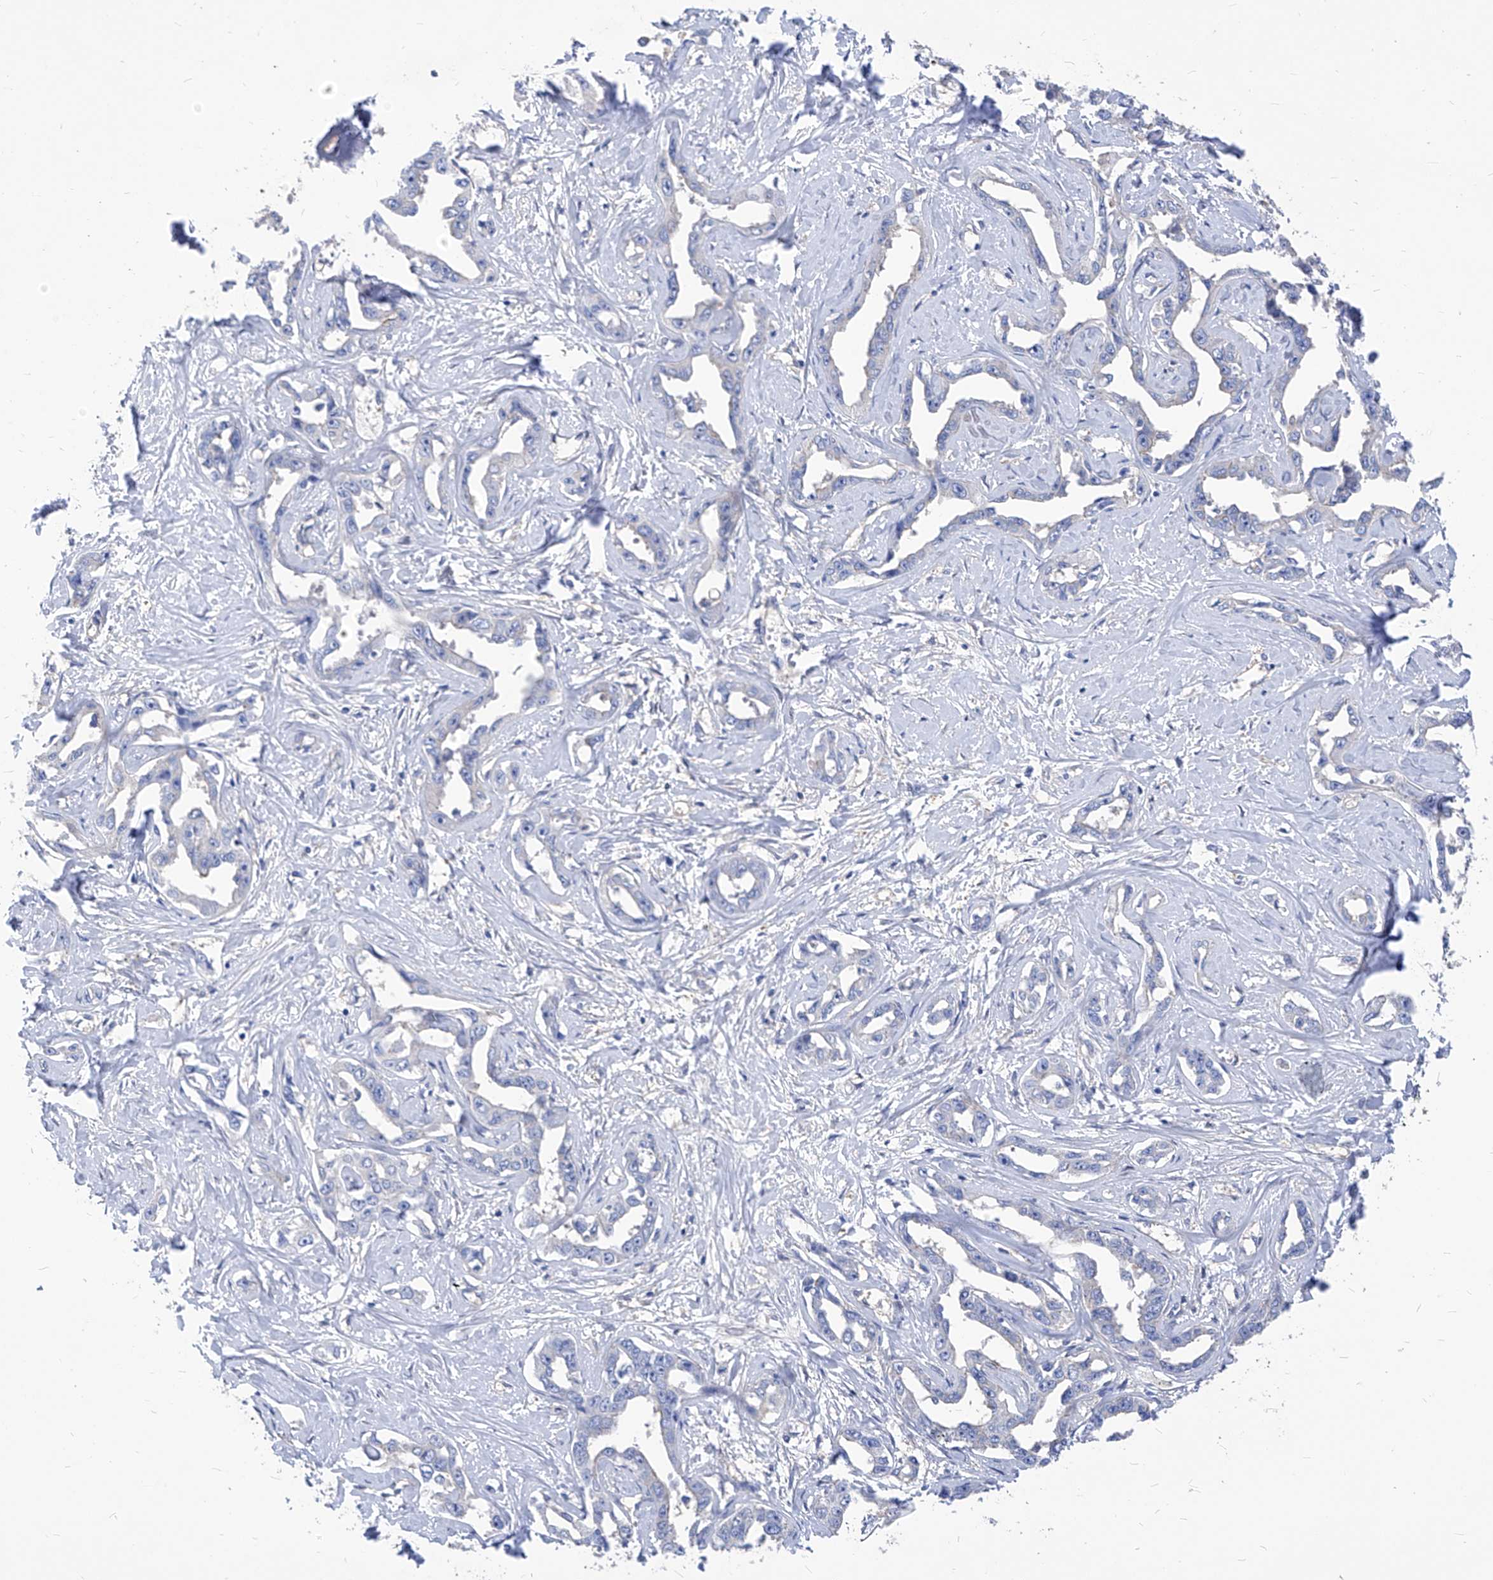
{"staining": {"intensity": "negative", "quantity": "none", "location": "none"}, "tissue": "liver cancer", "cell_type": "Tumor cells", "image_type": "cancer", "snomed": [{"axis": "morphology", "description": "Cholangiocarcinoma"}, {"axis": "topography", "description": "Liver"}], "caption": "Tumor cells are negative for brown protein staining in liver cancer (cholangiocarcinoma). (Stains: DAB (3,3'-diaminobenzidine) immunohistochemistry (IHC) with hematoxylin counter stain, Microscopy: brightfield microscopy at high magnification).", "gene": "XPNPEP1", "patient": {"sex": "male", "age": 59}}